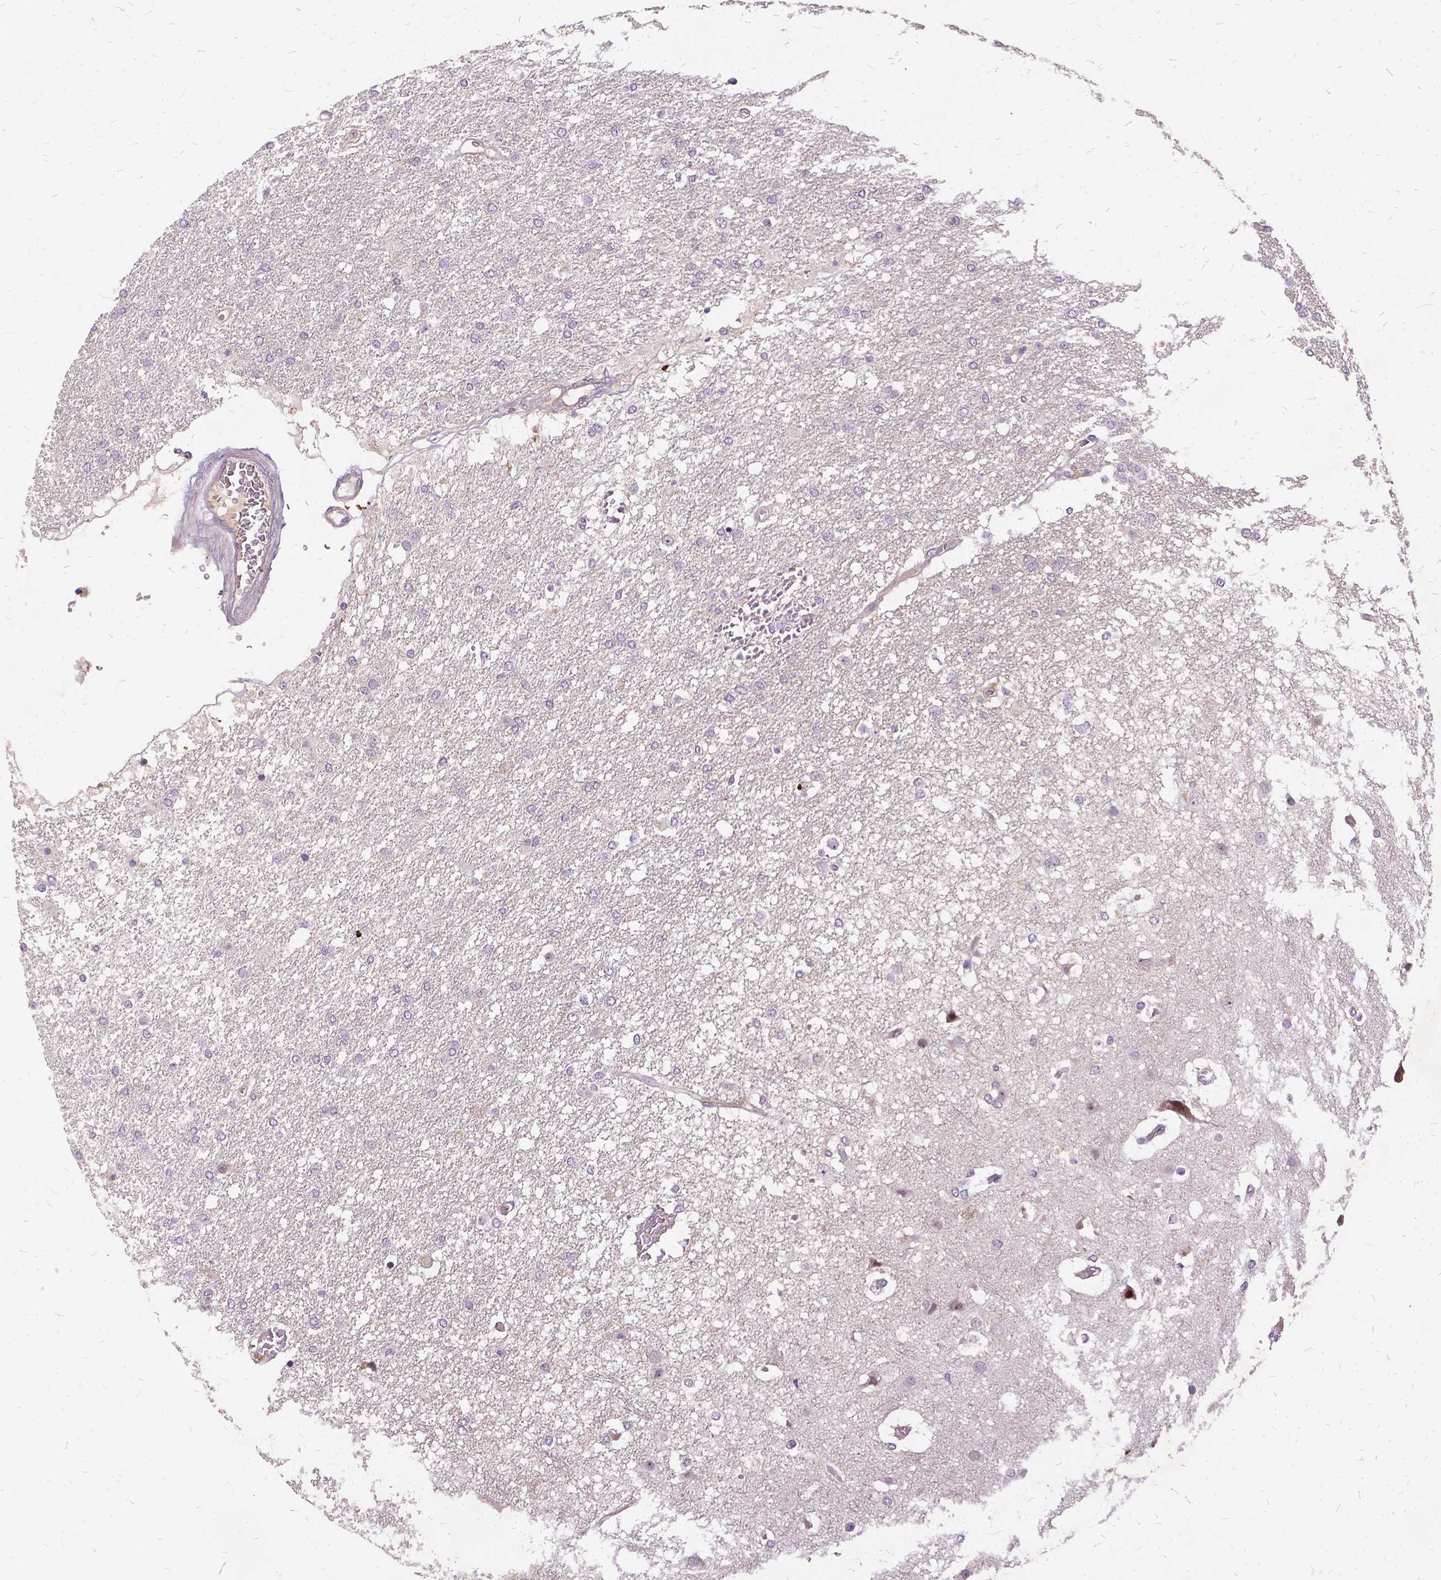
{"staining": {"intensity": "negative", "quantity": "none", "location": "none"}, "tissue": "glioma", "cell_type": "Tumor cells", "image_type": "cancer", "snomed": [{"axis": "morphology", "description": "Glioma, malignant, High grade"}, {"axis": "topography", "description": "Brain"}], "caption": "A high-resolution micrograph shows immunohistochemistry (IHC) staining of glioma, which exhibits no significant expression in tumor cells.", "gene": "ILRUN", "patient": {"sex": "female", "age": 61}}